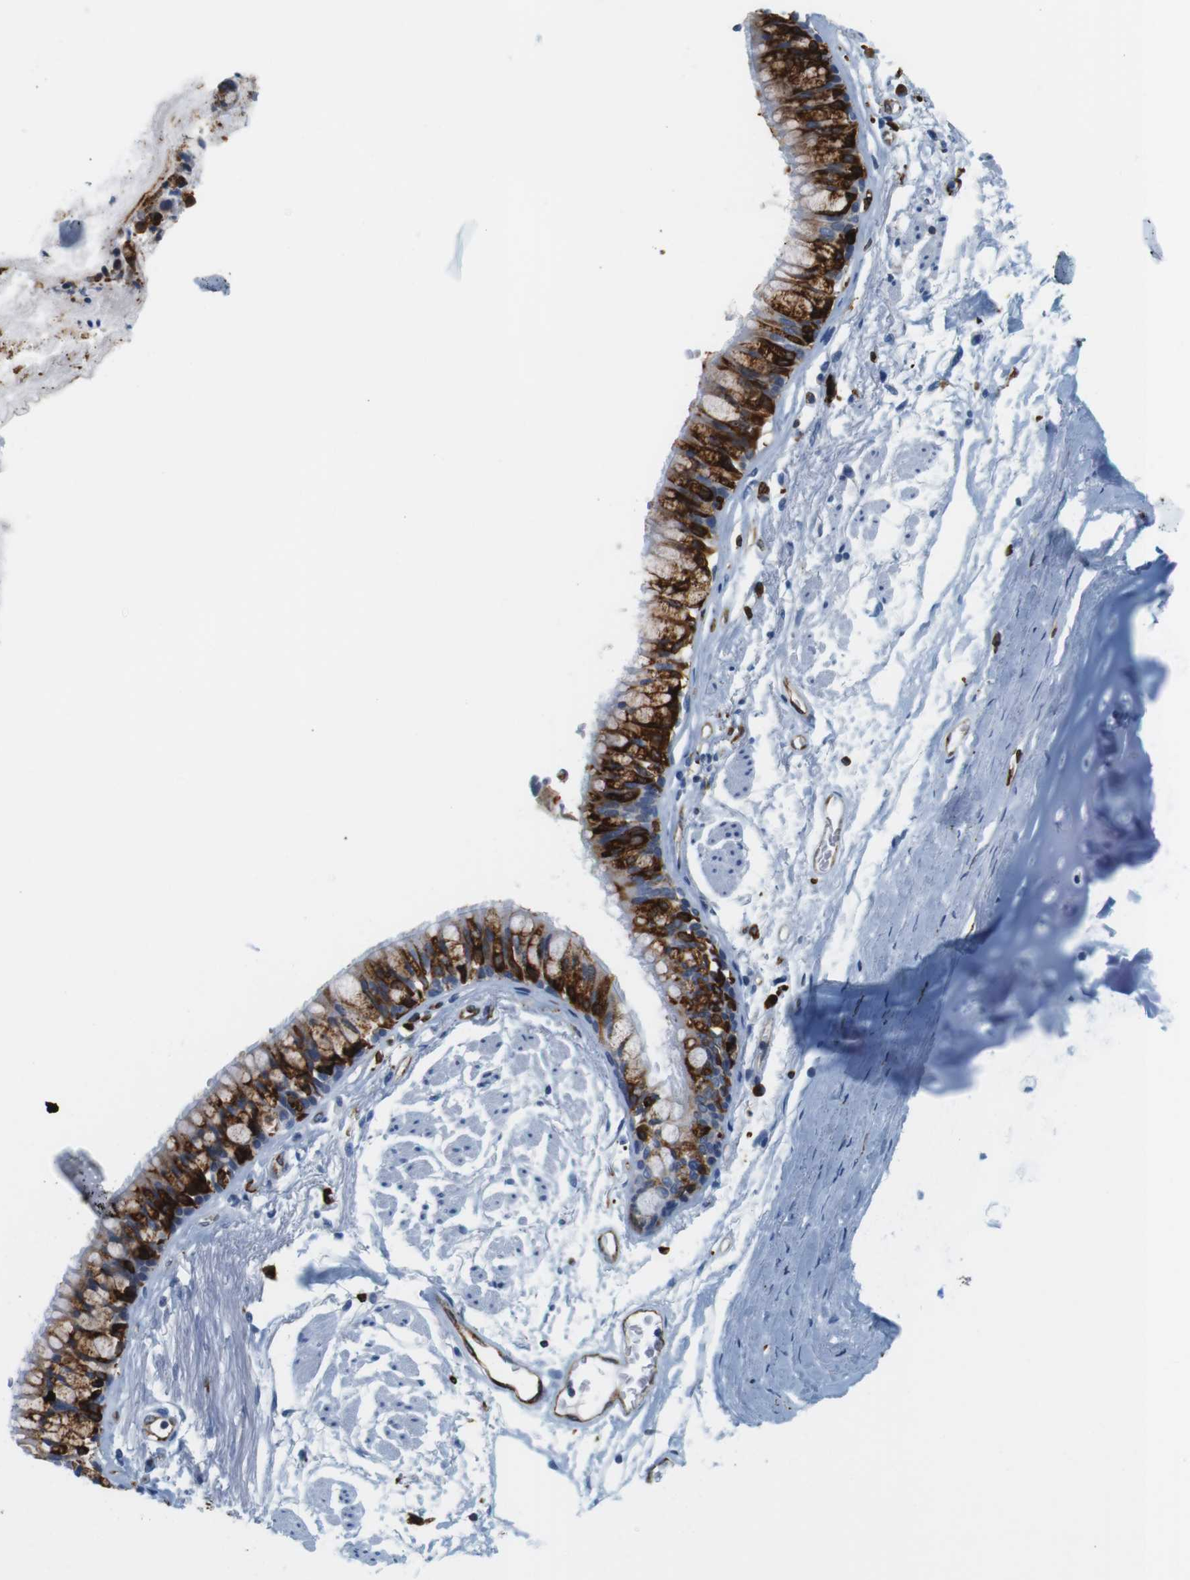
{"staining": {"intensity": "negative", "quantity": "none", "location": "none"}, "tissue": "adipose tissue", "cell_type": "Adipocytes", "image_type": "normal", "snomed": [{"axis": "morphology", "description": "Normal tissue, NOS"}, {"axis": "topography", "description": "Cartilage tissue"}, {"axis": "topography", "description": "Bronchus"}], "caption": "DAB immunohistochemical staining of unremarkable human adipose tissue exhibits no significant staining in adipocytes. The staining is performed using DAB brown chromogen with nuclei counter-stained in using hematoxylin.", "gene": "CIITA", "patient": {"sex": "female", "age": 73}}